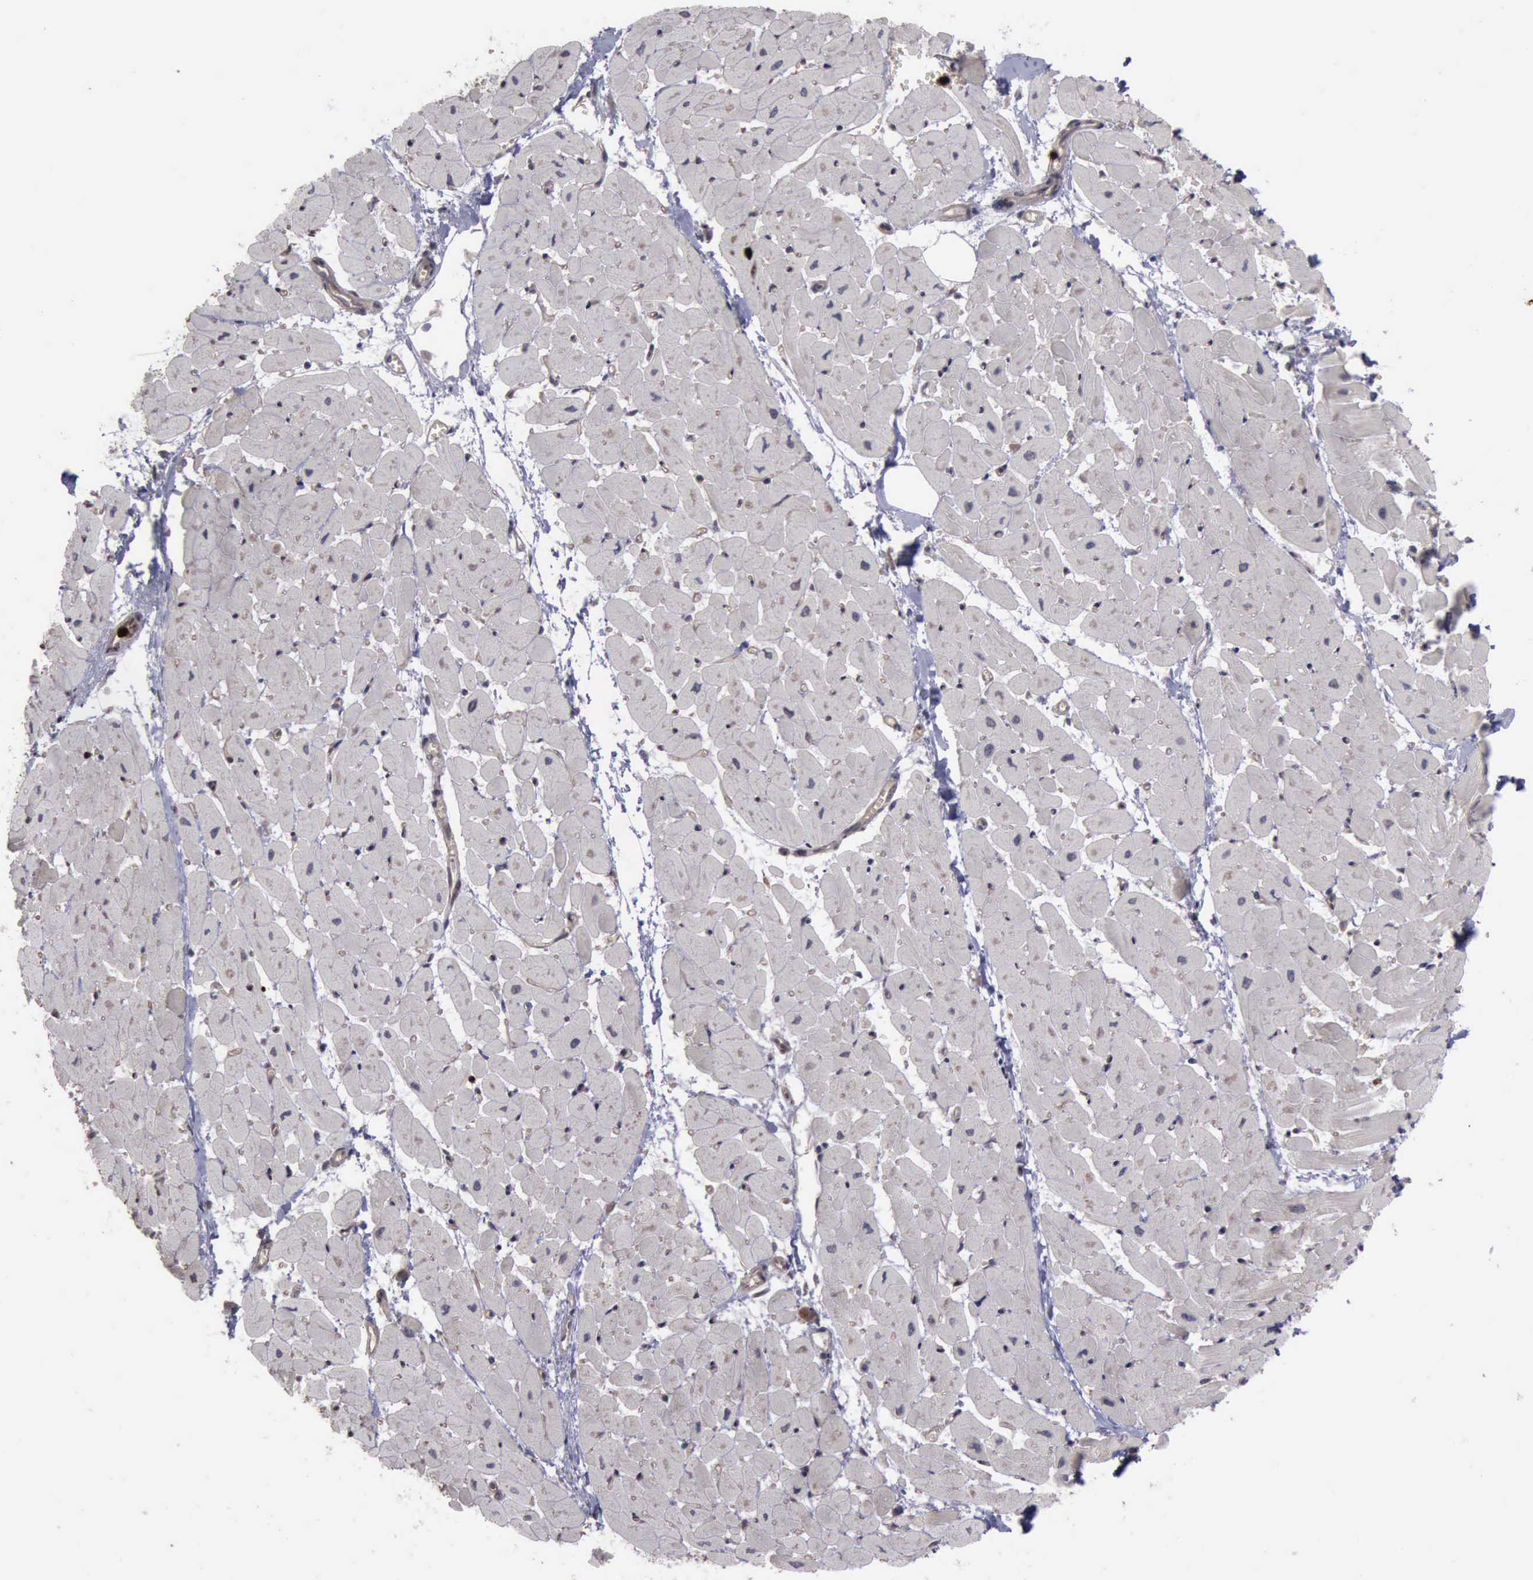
{"staining": {"intensity": "negative", "quantity": "none", "location": "none"}, "tissue": "heart muscle", "cell_type": "Cardiomyocytes", "image_type": "normal", "snomed": [{"axis": "morphology", "description": "Normal tissue, NOS"}, {"axis": "topography", "description": "Heart"}], "caption": "This is a histopathology image of immunohistochemistry staining of normal heart muscle, which shows no positivity in cardiomyocytes. (DAB immunohistochemistry (IHC) visualized using brightfield microscopy, high magnification).", "gene": "MMP9", "patient": {"sex": "female", "age": 19}}